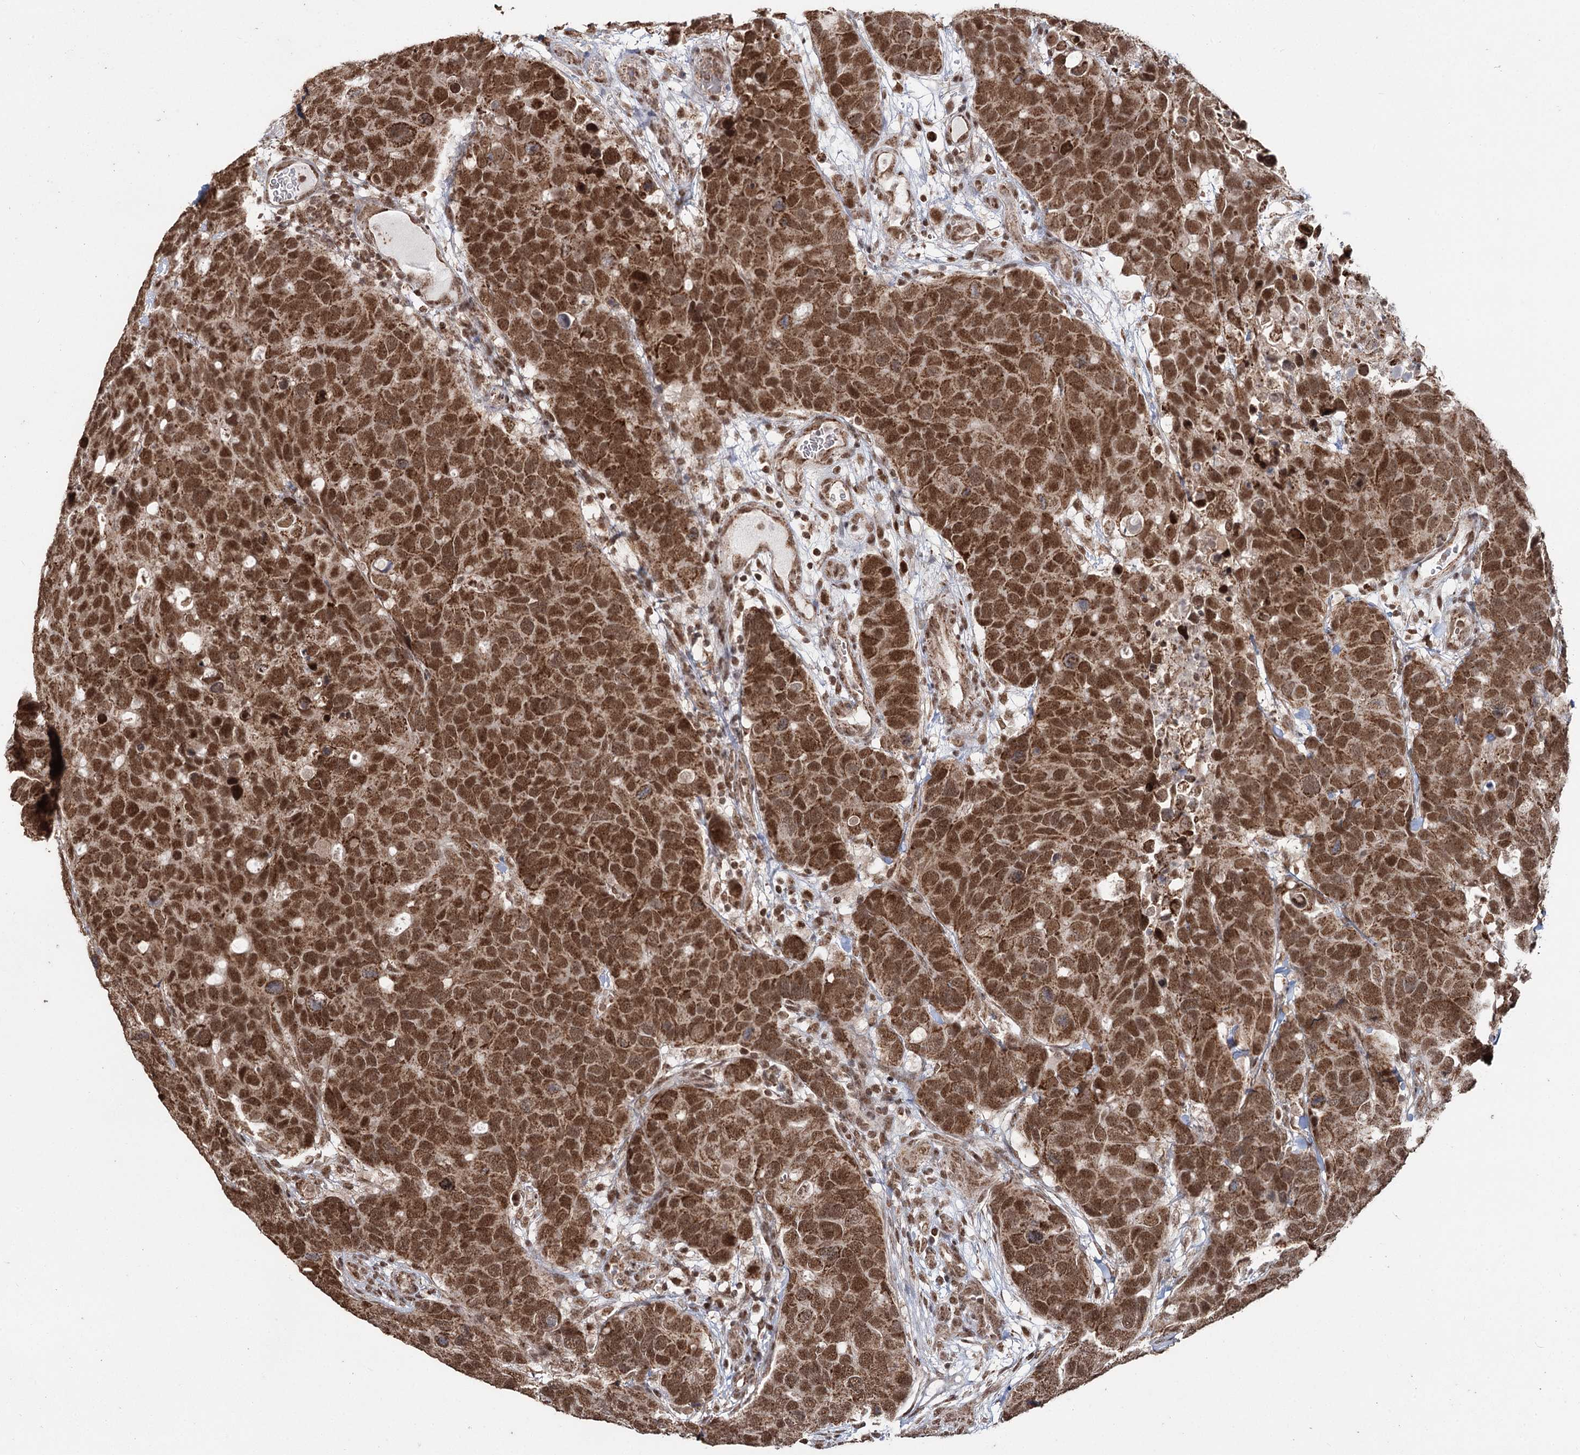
{"staining": {"intensity": "moderate", "quantity": ">75%", "location": "cytoplasmic/membranous,nuclear"}, "tissue": "breast cancer", "cell_type": "Tumor cells", "image_type": "cancer", "snomed": [{"axis": "morphology", "description": "Duct carcinoma"}, {"axis": "topography", "description": "Breast"}], "caption": "Immunohistochemical staining of intraductal carcinoma (breast) reveals moderate cytoplasmic/membranous and nuclear protein positivity in approximately >75% of tumor cells.", "gene": "PDHX", "patient": {"sex": "female", "age": 83}}